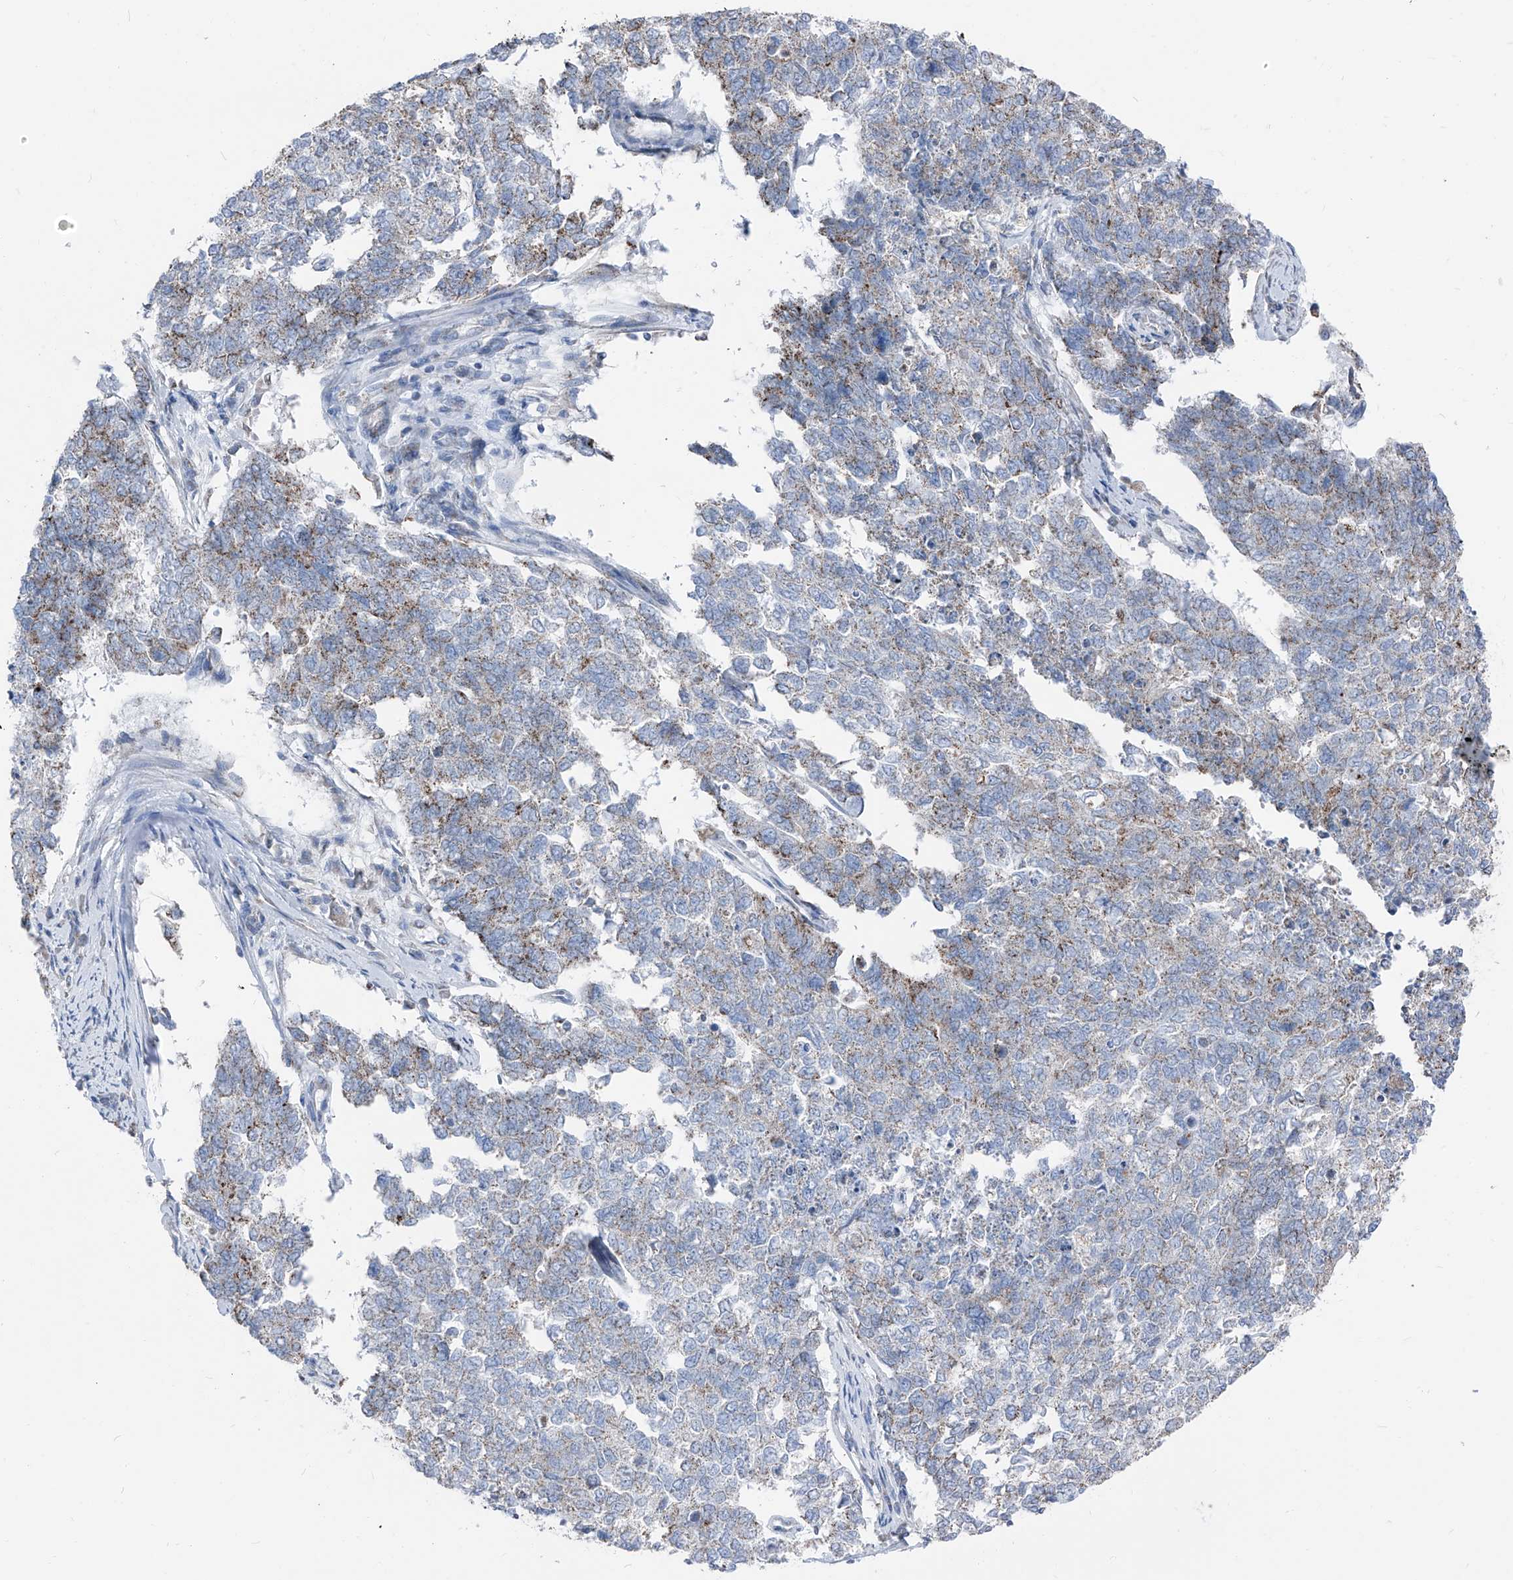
{"staining": {"intensity": "weak", "quantity": "<25%", "location": "cytoplasmic/membranous"}, "tissue": "cervical cancer", "cell_type": "Tumor cells", "image_type": "cancer", "snomed": [{"axis": "morphology", "description": "Squamous cell carcinoma, NOS"}, {"axis": "topography", "description": "Cervix"}], "caption": "Photomicrograph shows no protein positivity in tumor cells of cervical cancer (squamous cell carcinoma) tissue.", "gene": "AGPS", "patient": {"sex": "female", "age": 63}}